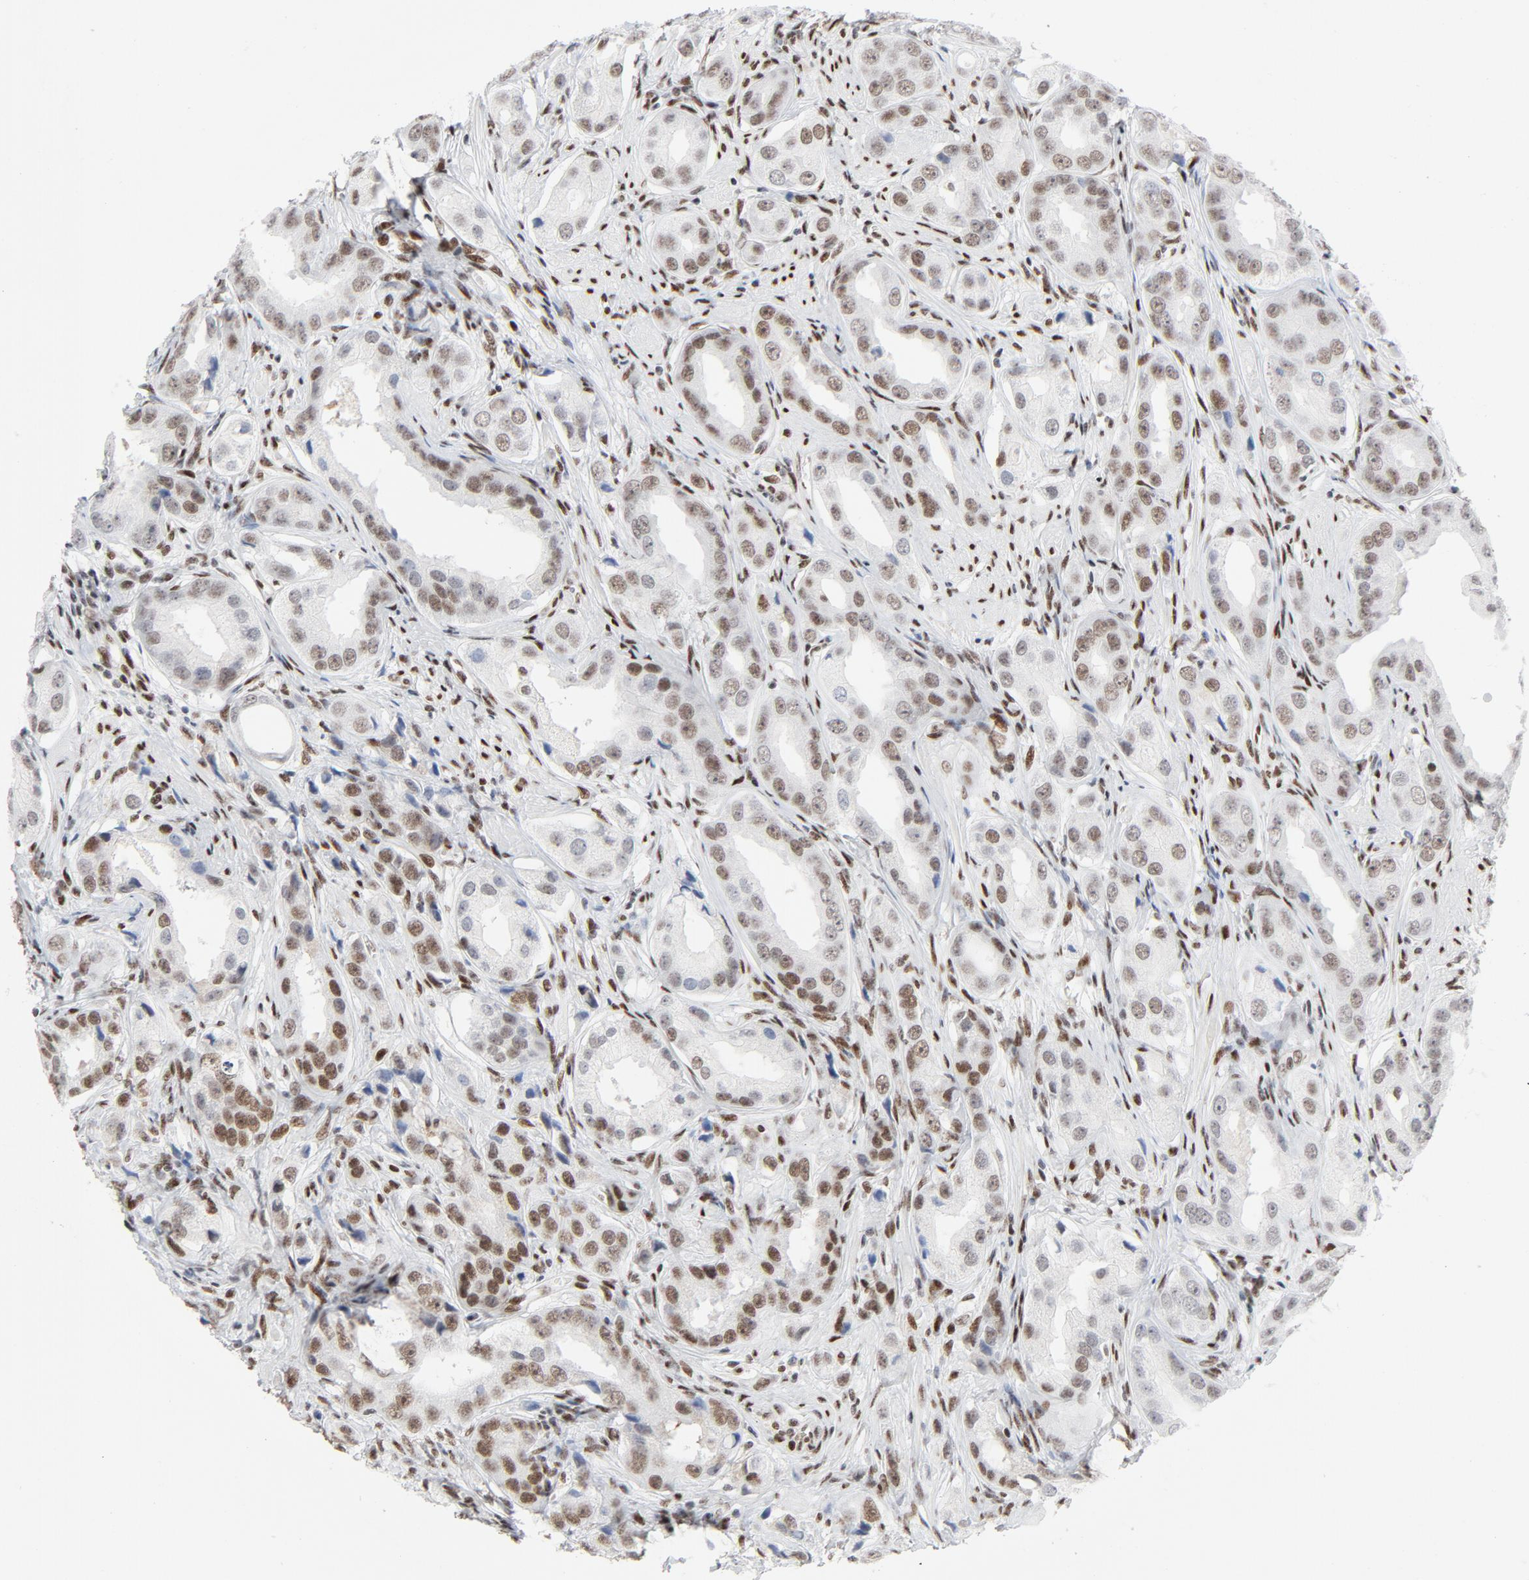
{"staining": {"intensity": "moderate", "quantity": ">75%", "location": "nuclear"}, "tissue": "prostate cancer", "cell_type": "Tumor cells", "image_type": "cancer", "snomed": [{"axis": "morphology", "description": "Adenocarcinoma, Medium grade"}, {"axis": "topography", "description": "Prostate"}], "caption": "A high-resolution micrograph shows immunohistochemistry staining of medium-grade adenocarcinoma (prostate), which exhibits moderate nuclear positivity in about >75% of tumor cells.", "gene": "HSF1", "patient": {"sex": "male", "age": 53}}